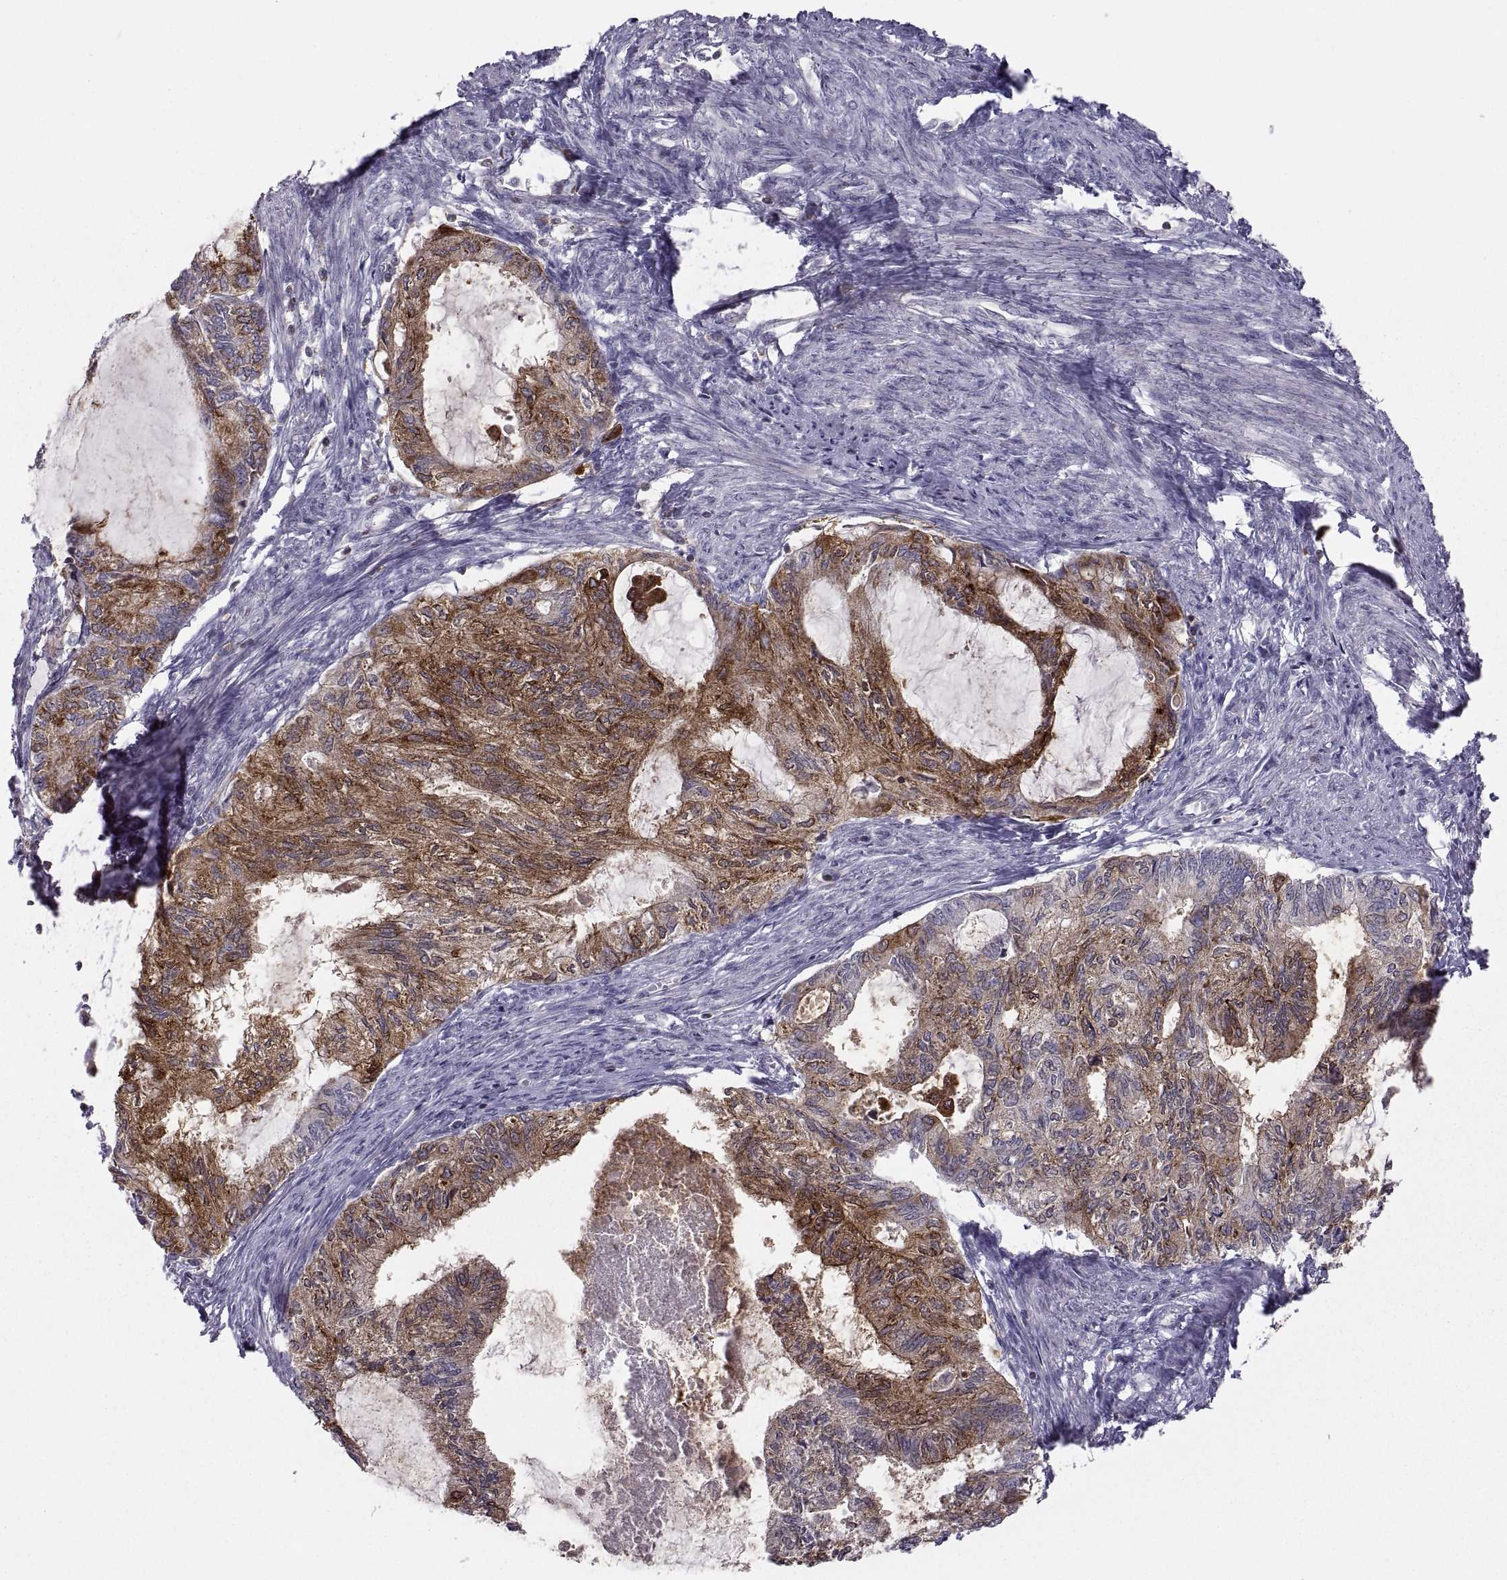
{"staining": {"intensity": "moderate", "quantity": "25%-75%", "location": "cytoplasmic/membranous"}, "tissue": "endometrial cancer", "cell_type": "Tumor cells", "image_type": "cancer", "snomed": [{"axis": "morphology", "description": "Adenocarcinoma, NOS"}, {"axis": "topography", "description": "Endometrium"}], "caption": "Immunohistochemical staining of endometrial adenocarcinoma exhibits moderate cytoplasmic/membranous protein staining in approximately 25%-75% of tumor cells.", "gene": "EZR", "patient": {"sex": "female", "age": 86}}